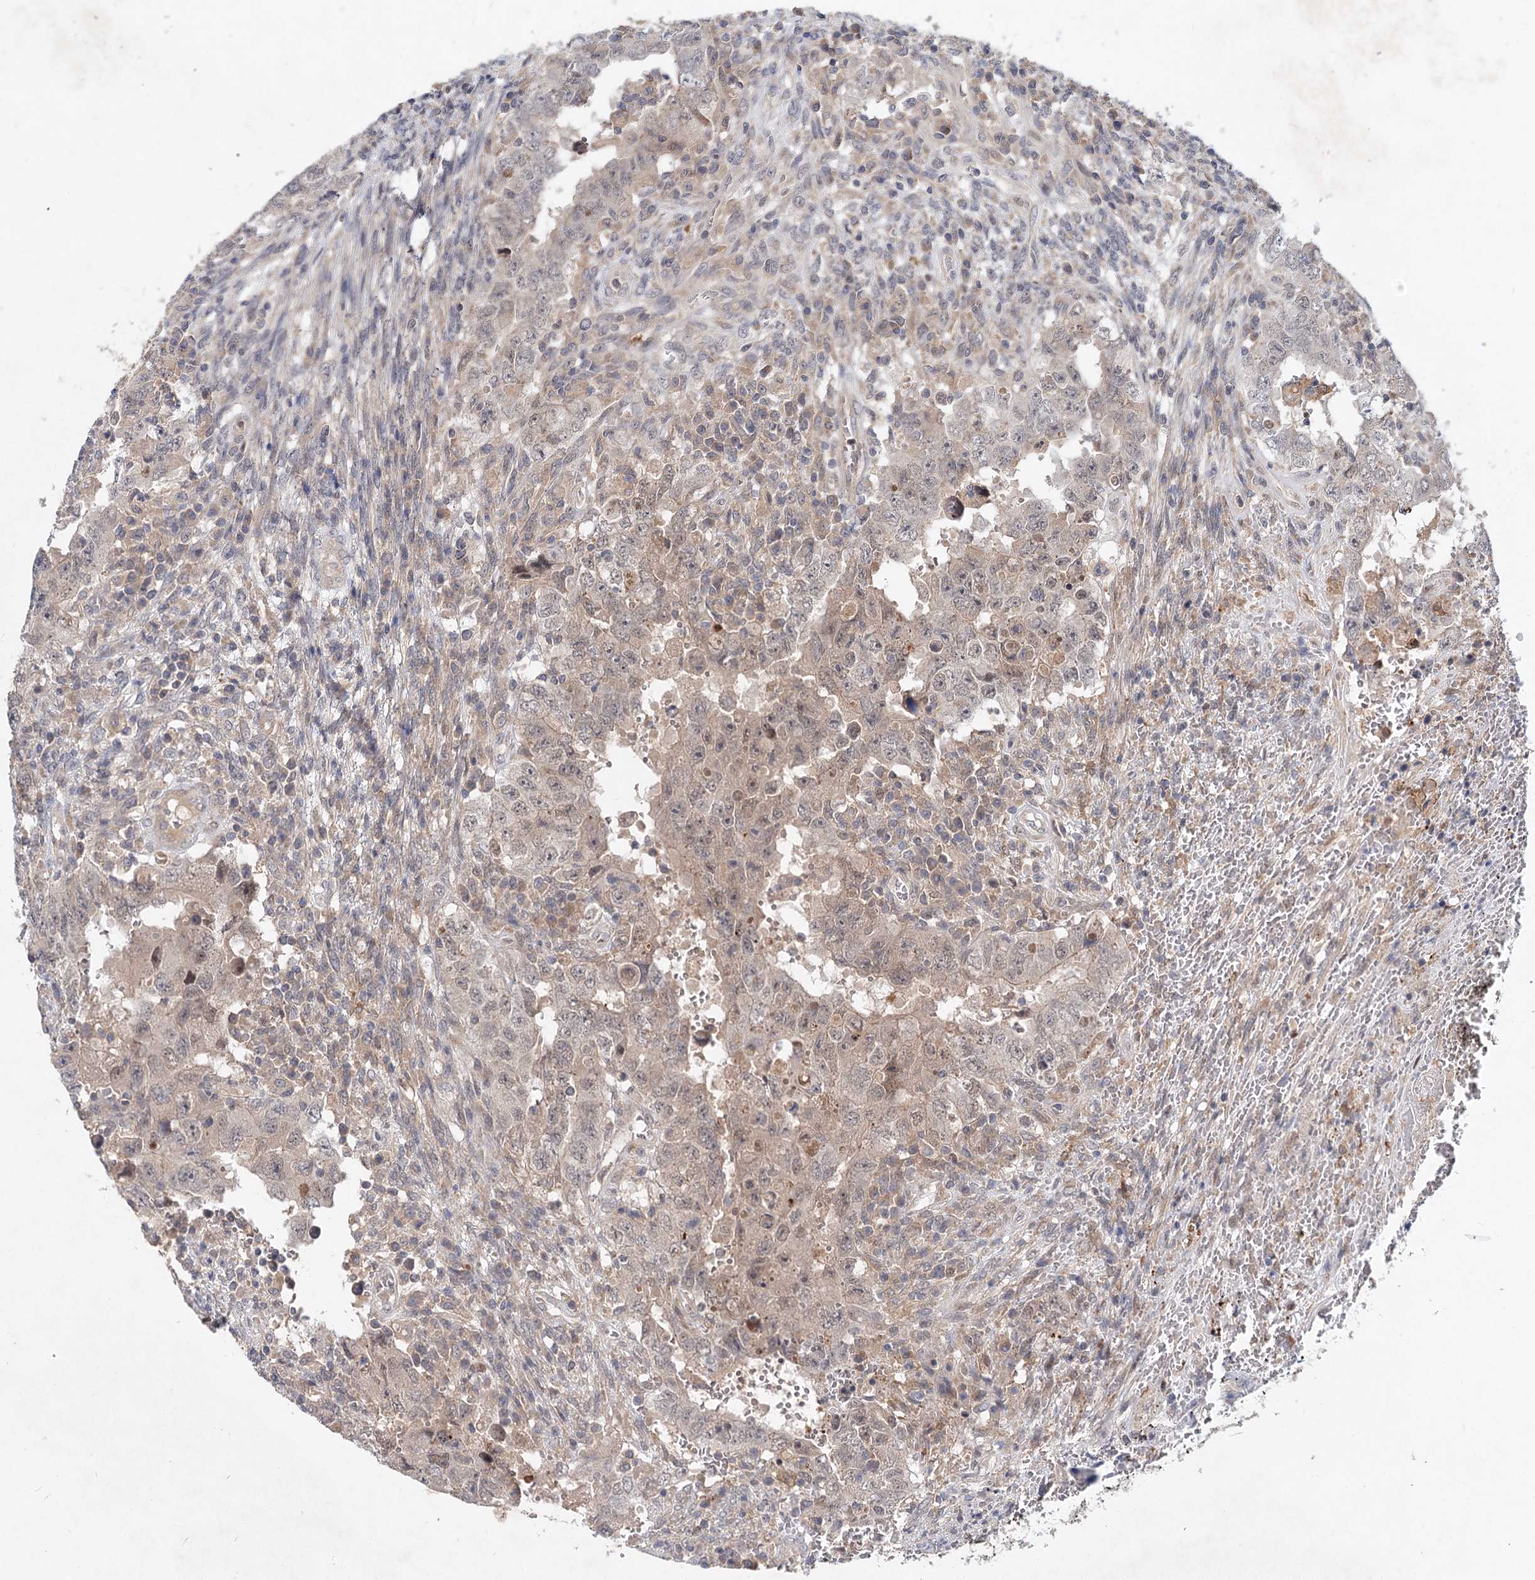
{"staining": {"intensity": "weak", "quantity": "<25%", "location": "cytoplasmic/membranous,nuclear"}, "tissue": "testis cancer", "cell_type": "Tumor cells", "image_type": "cancer", "snomed": [{"axis": "morphology", "description": "Carcinoma, Embryonal, NOS"}, {"axis": "topography", "description": "Testis"}], "caption": "Tumor cells are negative for brown protein staining in testis cancer.", "gene": "AP3B1", "patient": {"sex": "male", "age": 26}}